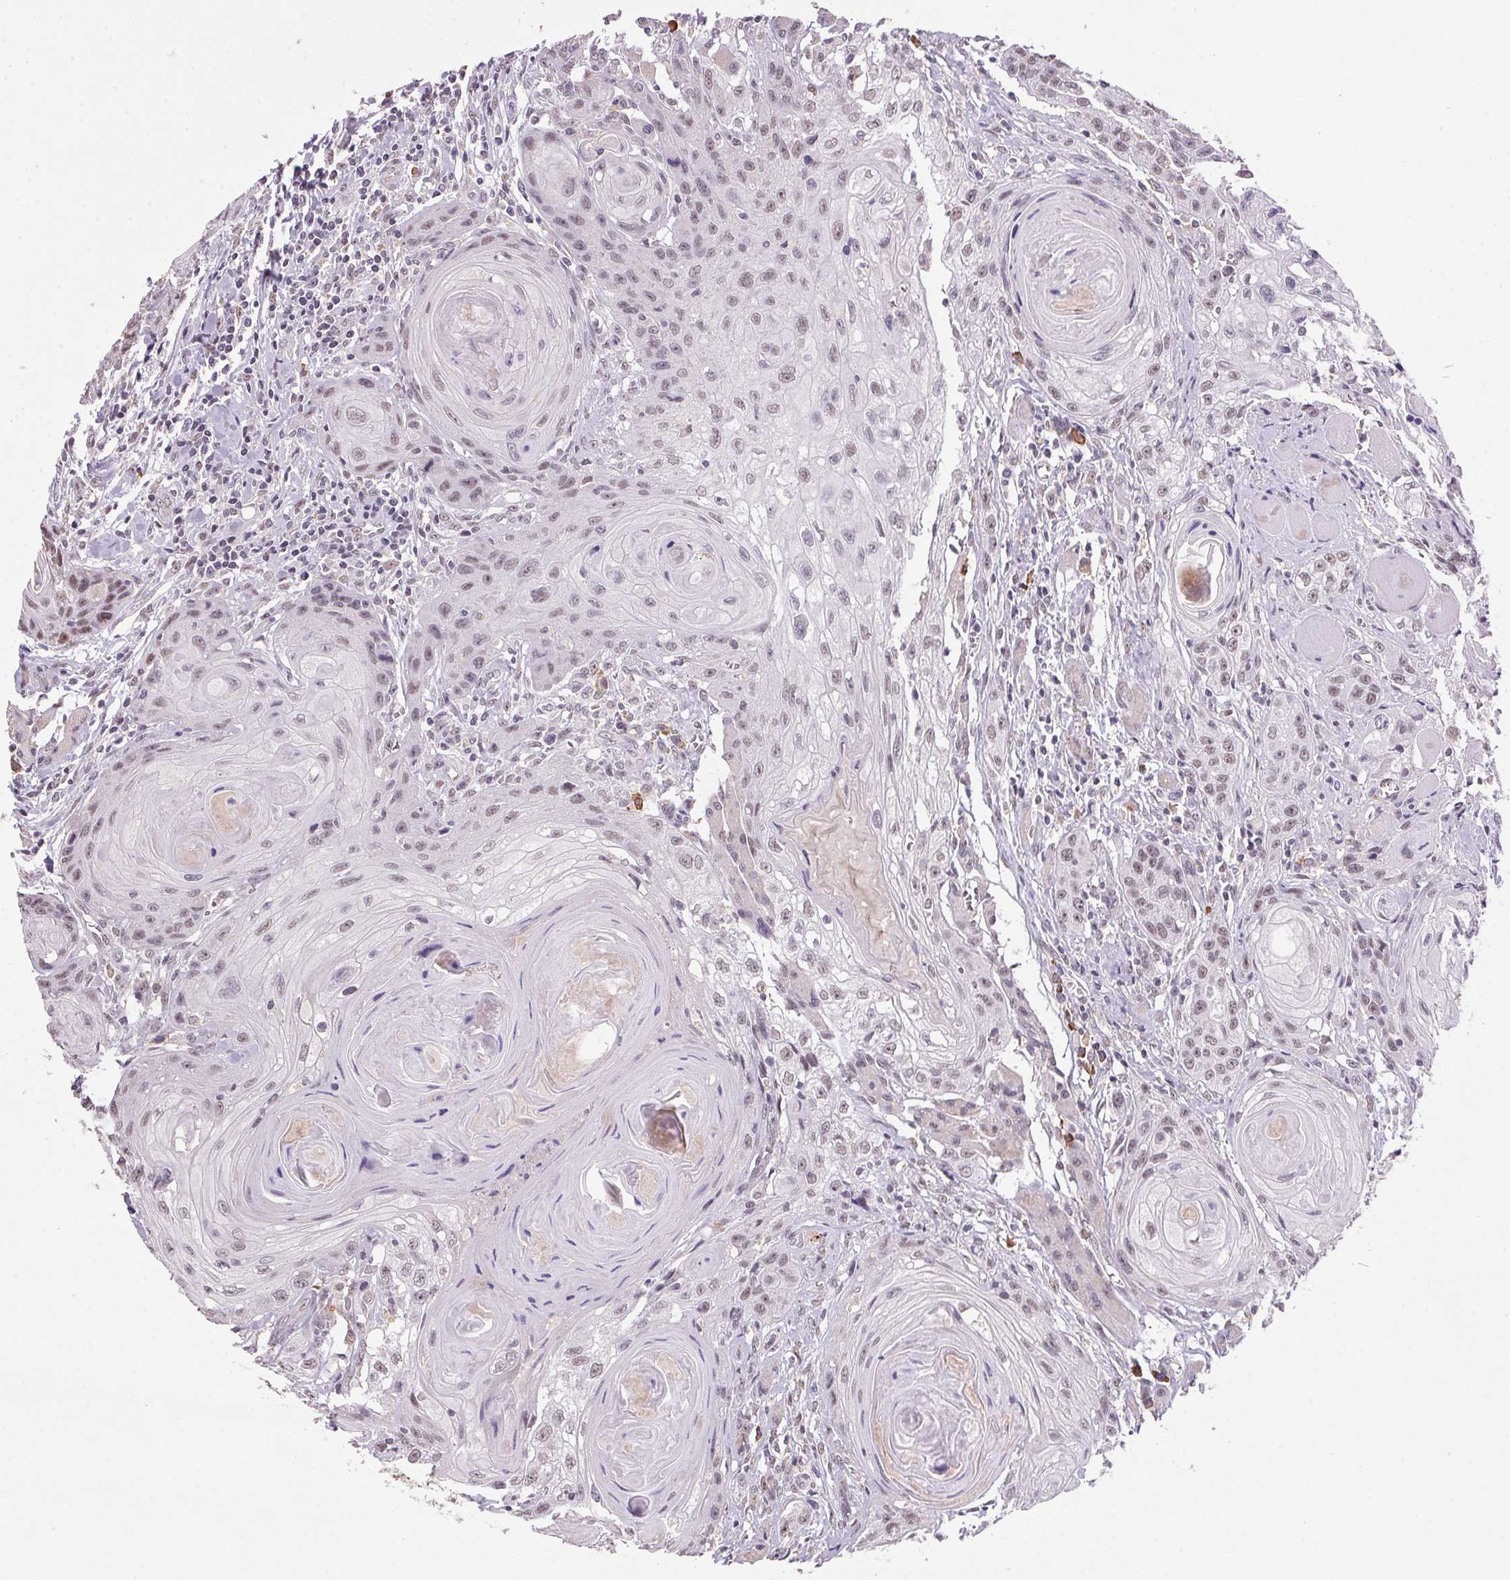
{"staining": {"intensity": "weak", "quantity": "25%-75%", "location": "nuclear"}, "tissue": "head and neck cancer", "cell_type": "Tumor cells", "image_type": "cancer", "snomed": [{"axis": "morphology", "description": "Squamous cell carcinoma, NOS"}, {"axis": "topography", "description": "Oral tissue"}, {"axis": "topography", "description": "Head-Neck"}], "caption": "Brown immunohistochemical staining in head and neck cancer demonstrates weak nuclear positivity in about 25%-75% of tumor cells. The protein is shown in brown color, while the nuclei are stained blue.", "gene": "ZBTB4", "patient": {"sex": "male", "age": 58}}